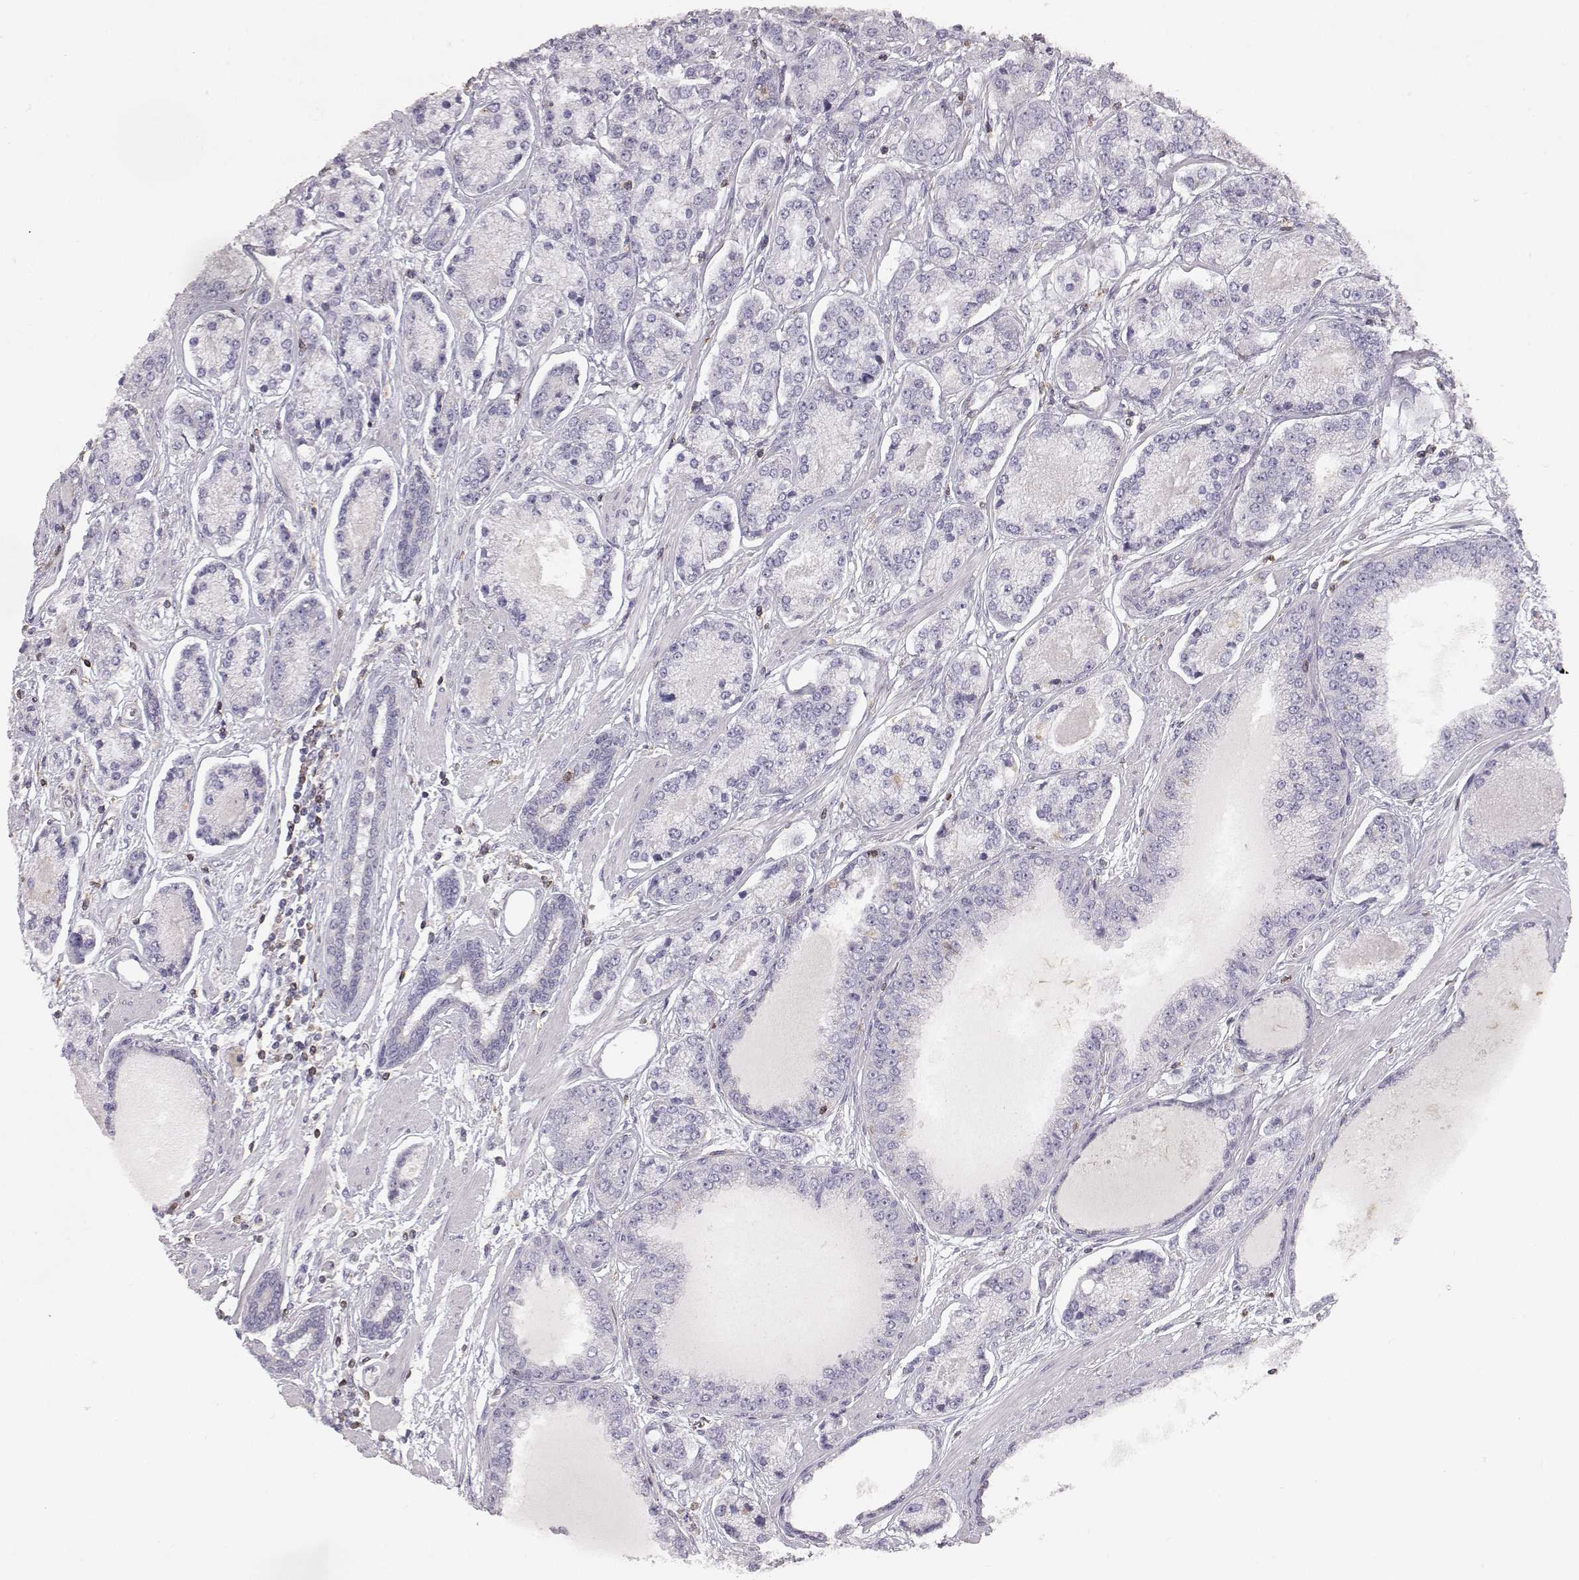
{"staining": {"intensity": "negative", "quantity": "none", "location": "none"}, "tissue": "prostate cancer", "cell_type": "Tumor cells", "image_type": "cancer", "snomed": [{"axis": "morphology", "description": "Adenocarcinoma, NOS"}, {"axis": "topography", "description": "Prostate"}], "caption": "IHC of prostate adenocarcinoma demonstrates no positivity in tumor cells.", "gene": "GRAP2", "patient": {"sex": "male", "age": 64}}